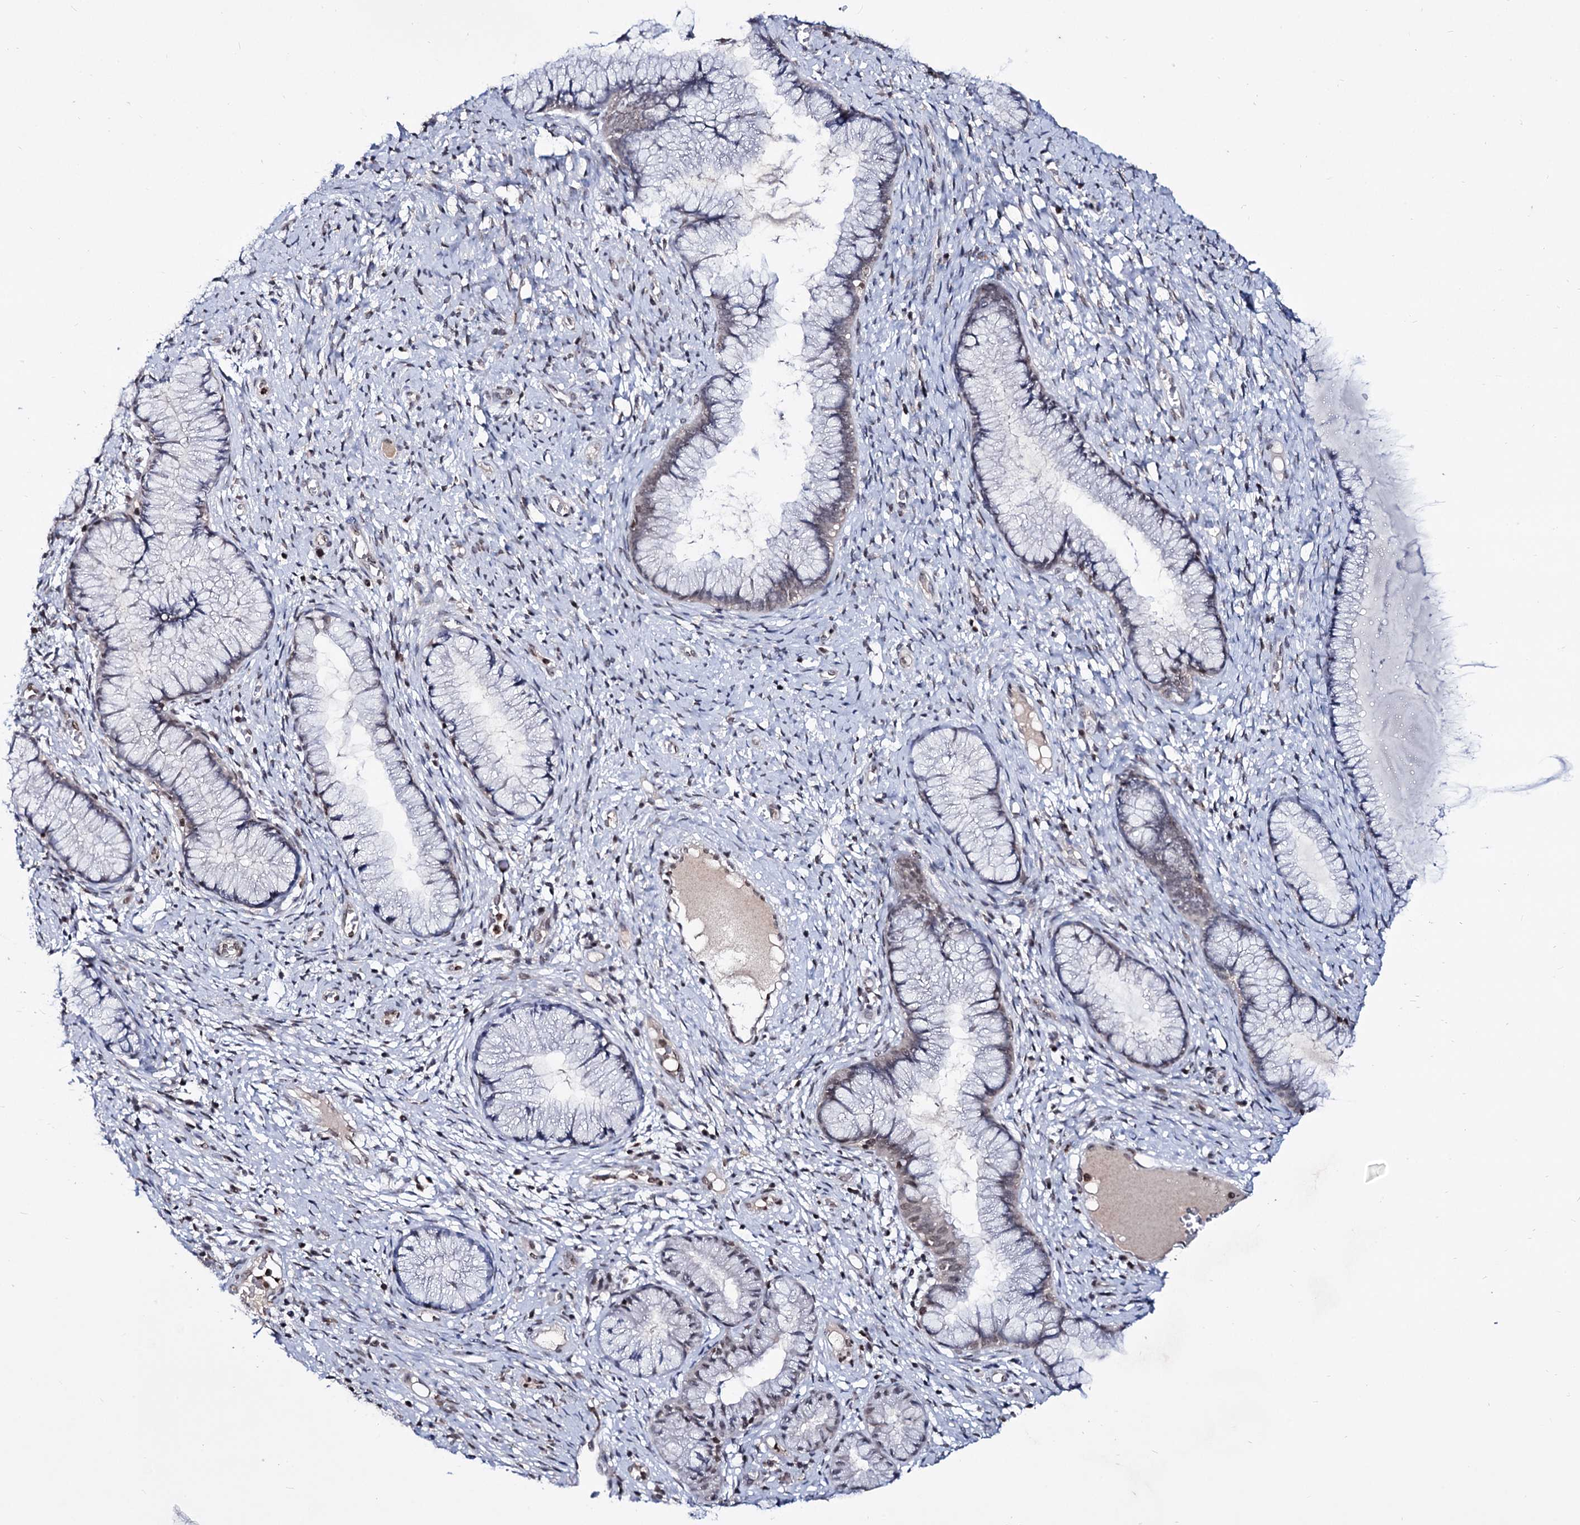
{"staining": {"intensity": "weak", "quantity": "25%-75%", "location": "nuclear"}, "tissue": "cervix", "cell_type": "Glandular cells", "image_type": "normal", "snomed": [{"axis": "morphology", "description": "Normal tissue, NOS"}, {"axis": "topography", "description": "Cervix"}], "caption": "An image of human cervix stained for a protein reveals weak nuclear brown staining in glandular cells.", "gene": "SMCHD1", "patient": {"sex": "female", "age": 42}}